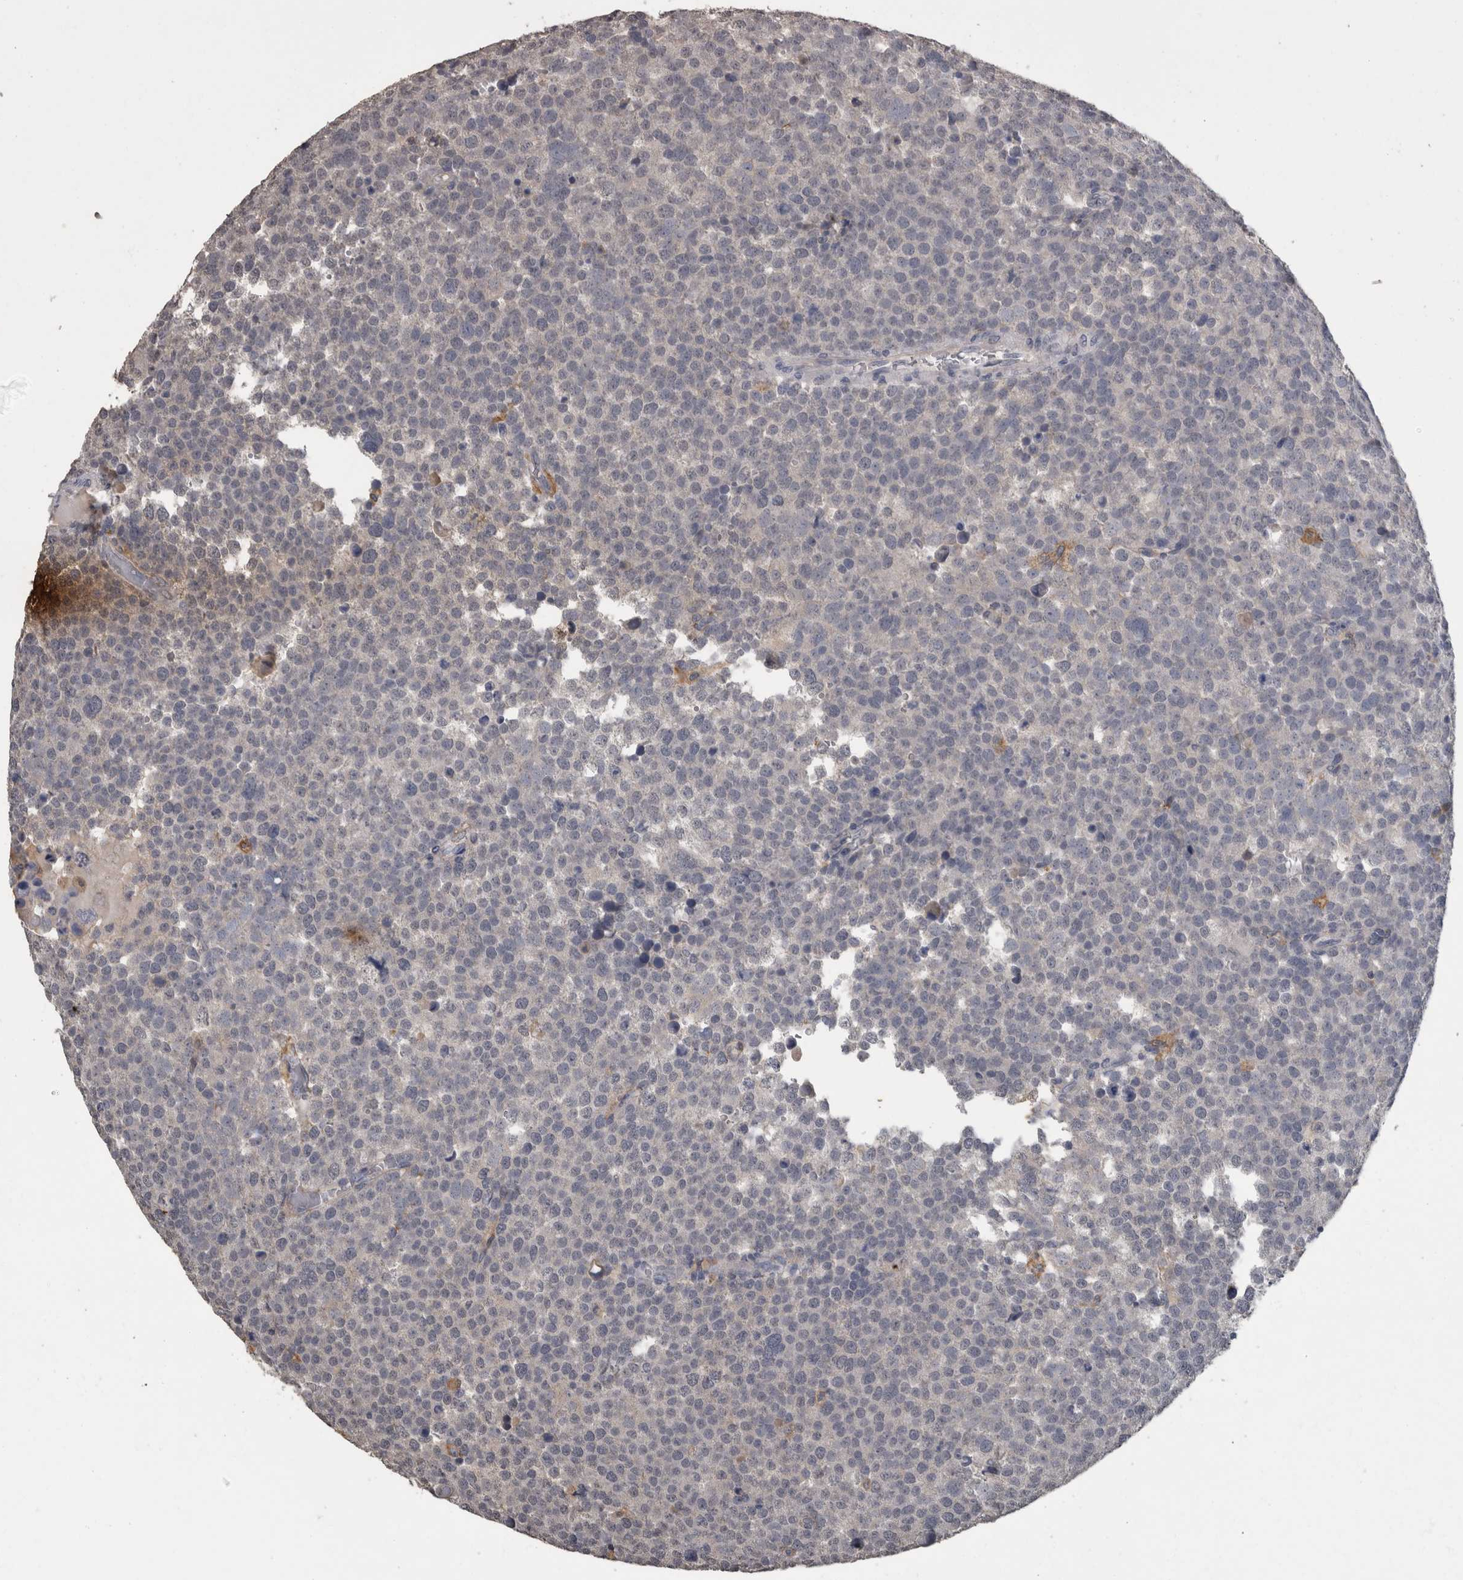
{"staining": {"intensity": "negative", "quantity": "none", "location": "none"}, "tissue": "testis cancer", "cell_type": "Tumor cells", "image_type": "cancer", "snomed": [{"axis": "morphology", "description": "Seminoma, NOS"}, {"axis": "topography", "description": "Testis"}], "caption": "Testis seminoma stained for a protein using IHC reveals no positivity tumor cells.", "gene": "PIK3AP1", "patient": {"sex": "male", "age": 71}}